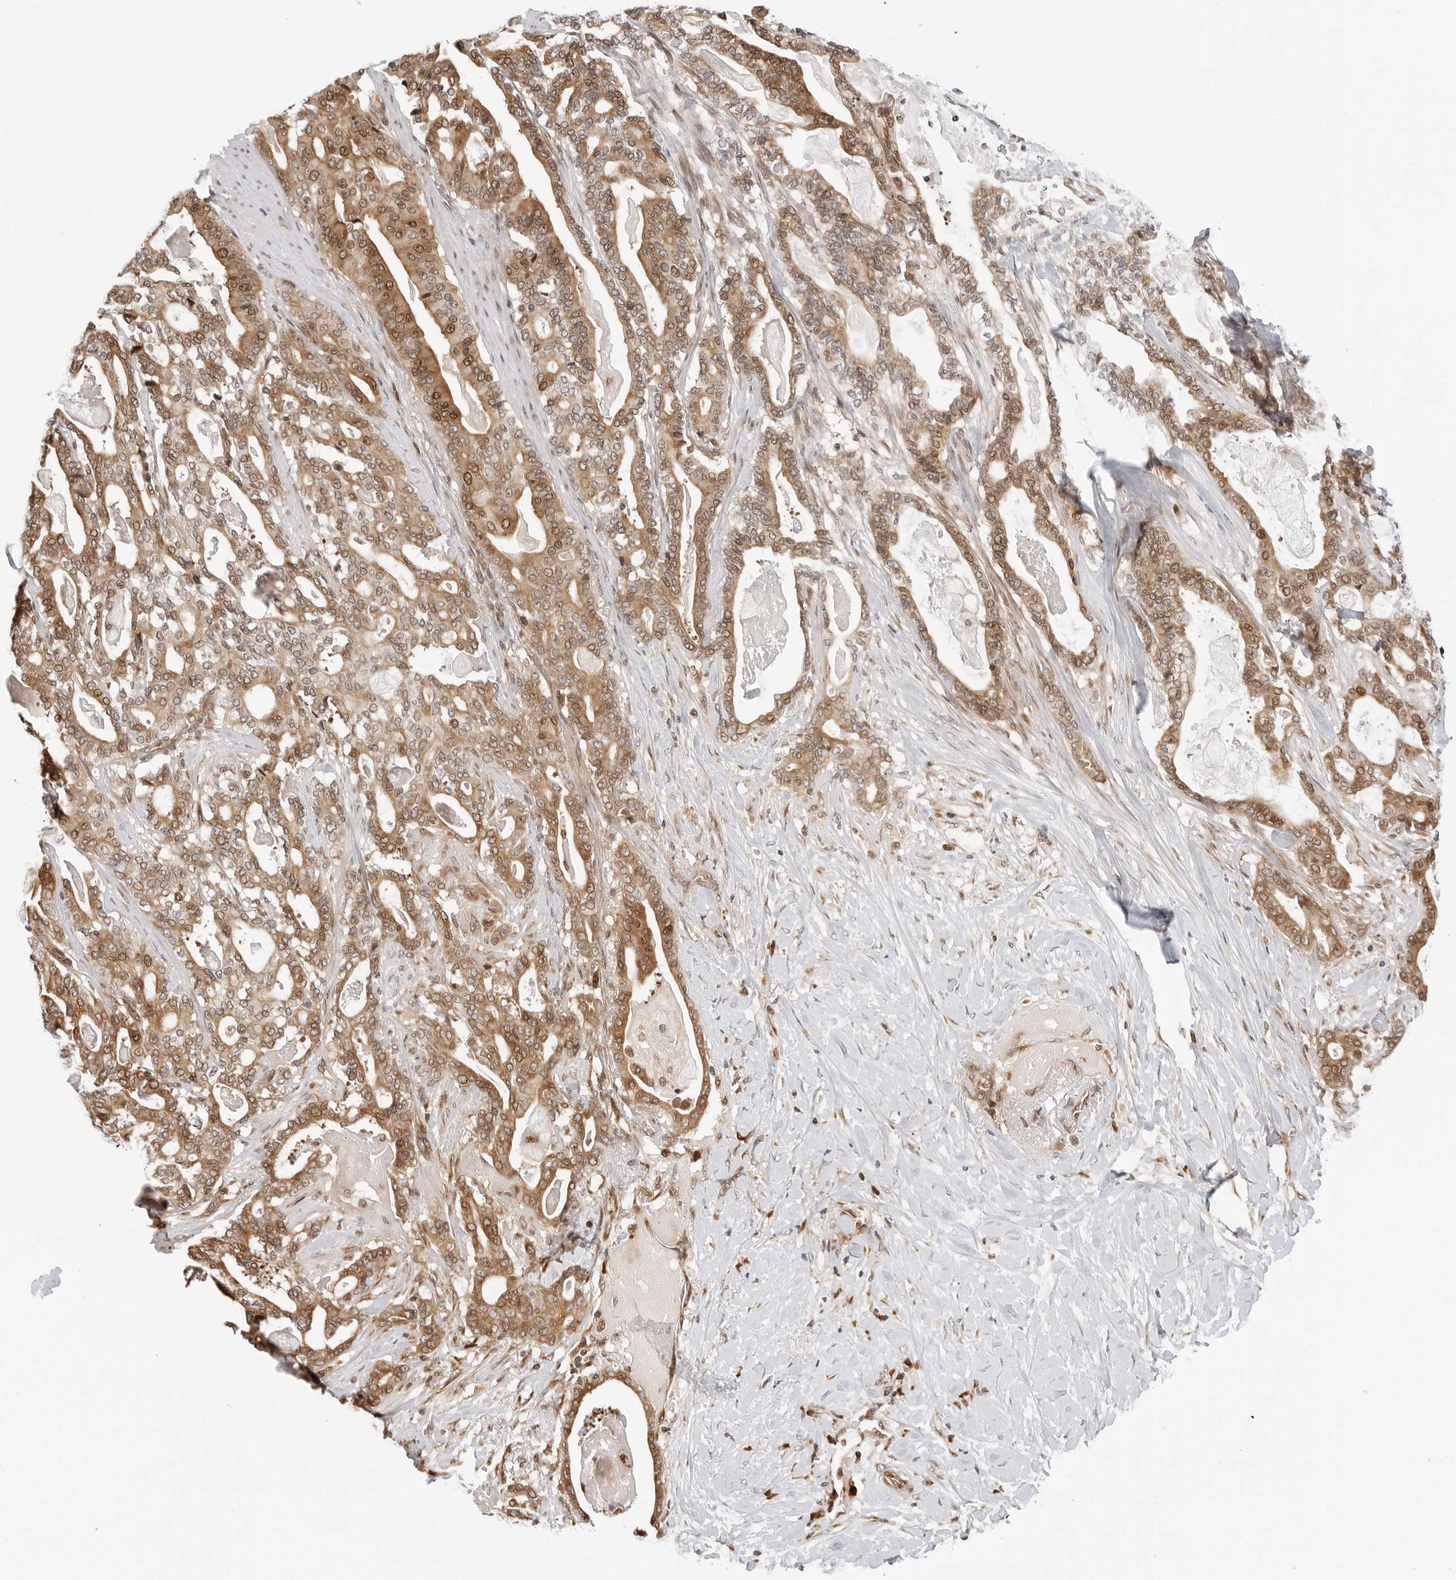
{"staining": {"intensity": "moderate", "quantity": ">75%", "location": "cytoplasmic/membranous,nuclear"}, "tissue": "pancreatic cancer", "cell_type": "Tumor cells", "image_type": "cancer", "snomed": [{"axis": "morphology", "description": "Adenocarcinoma, NOS"}, {"axis": "topography", "description": "Pancreas"}], "caption": "Protein staining exhibits moderate cytoplasmic/membranous and nuclear positivity in about >75% of tumor cells in pancreatic cancer.", "gene": "TIPRL", "patient": {"sex": "male", "age": 63}}